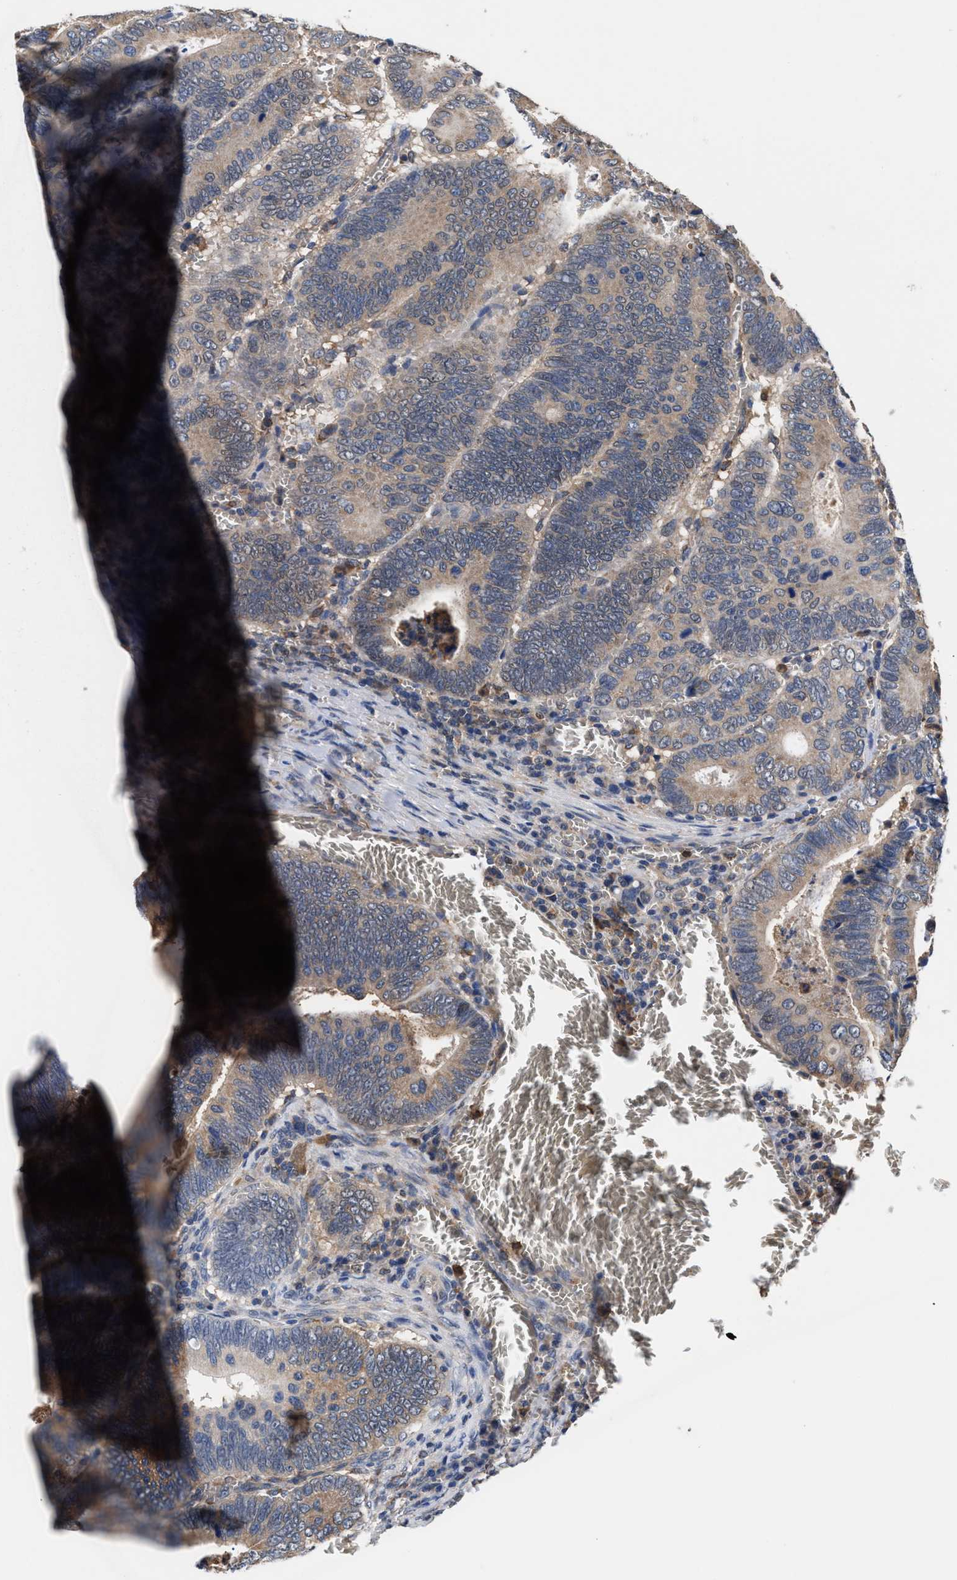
{"staining": {"intensity": "weak", "quantity": ">75%", "location": "cytoplasmic/membranous"}, "tissue": "colorectal cancer", "cell_type": "Tumor cells", "image_type": "cancer", "snomed": [{"axis": "morphology", "description": "Inflammation, NOS"}, {"axis": "morphology", "description": "Adenocarcinoma, NOS"}, {"axis": "topography", "description": "Colon"}], "caption": "Colorectal cancer was stained to show a protein in brown. There is low levels of weak cytoplasmic/membranous positivity in approximately >75% of tumor cells.", "gene": "ACLY", "patient": {"sex": "male", "age": 72}}